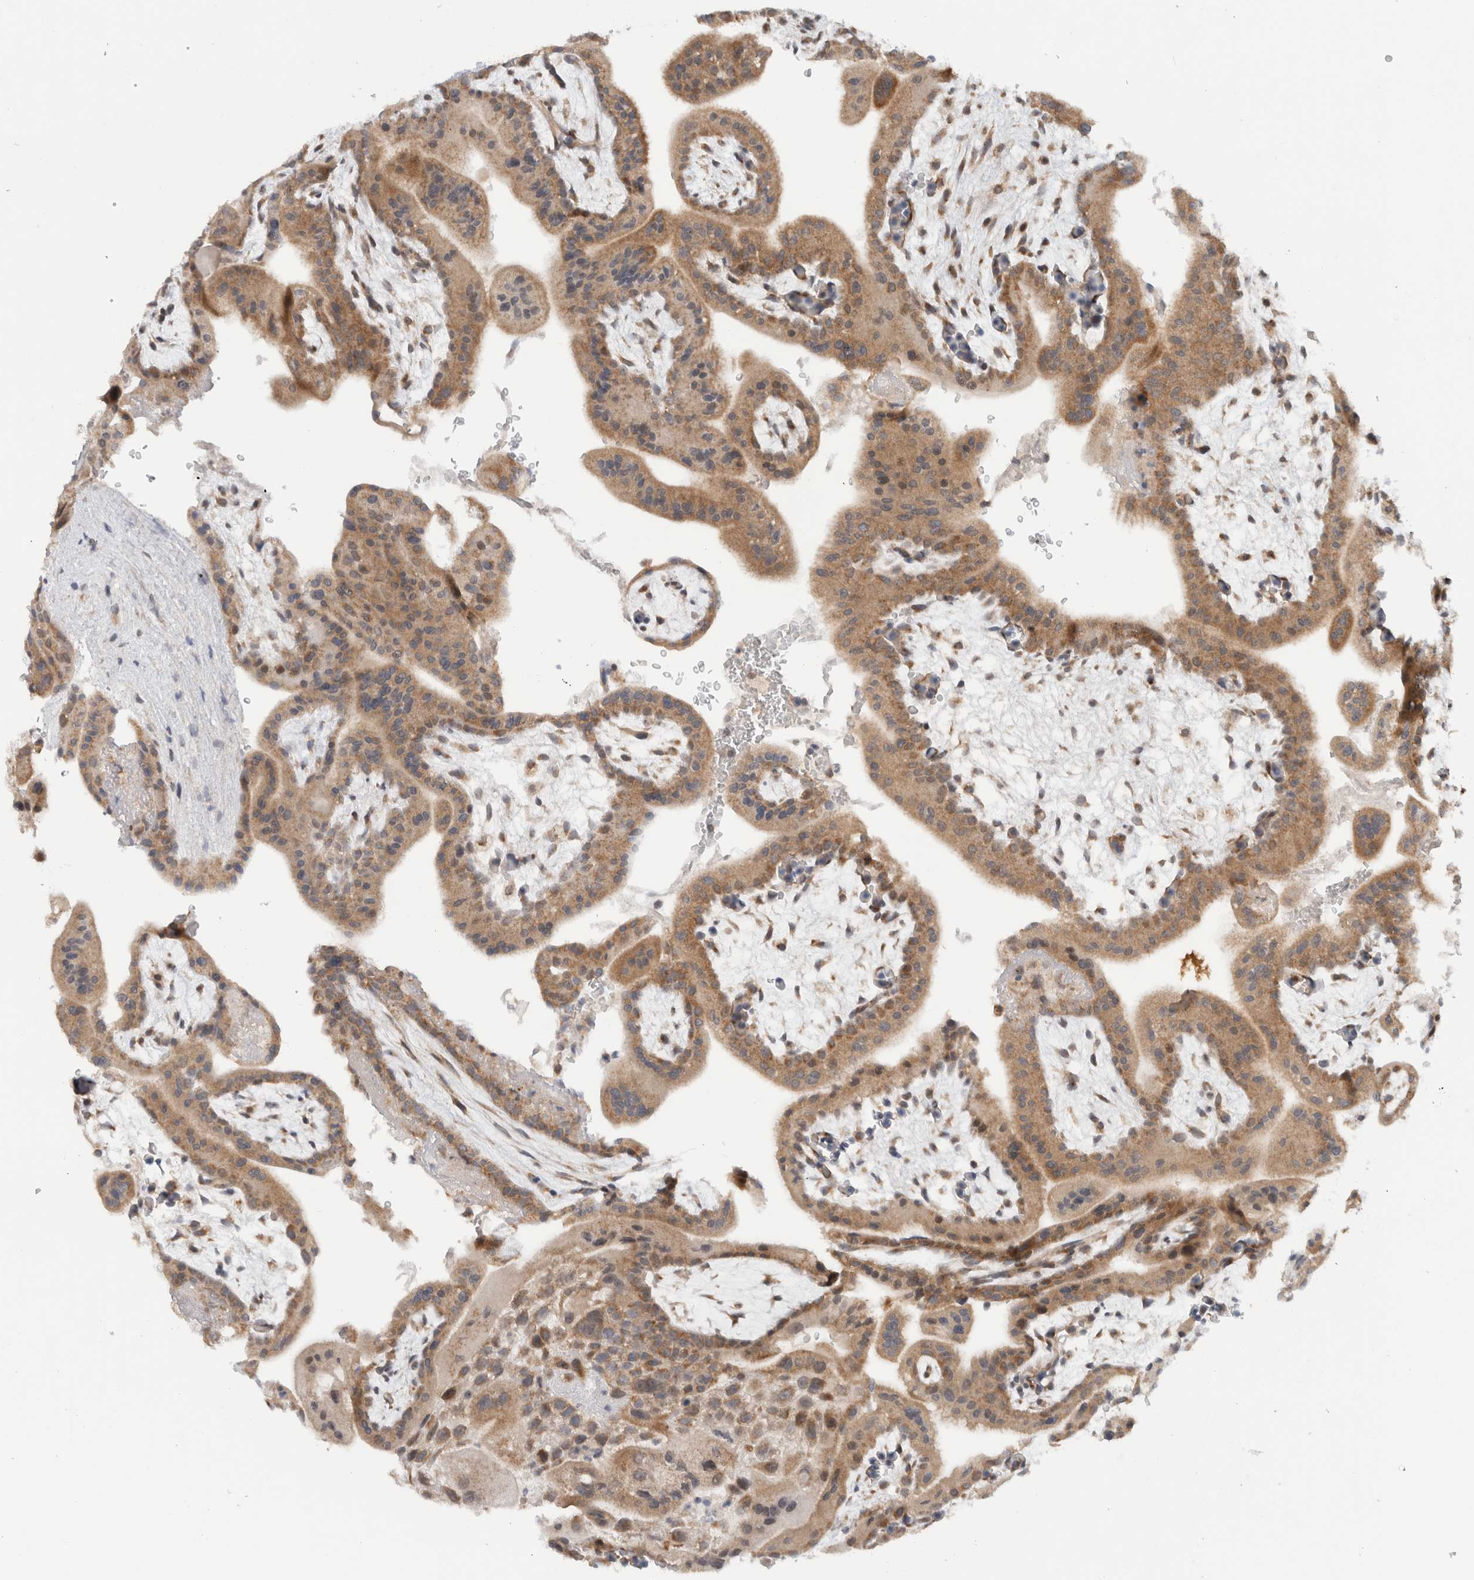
{"staining": {"intensity": "moderate", "quantity": ">75%", "location": "cytoplasmic/membranous"}, "tissue": "placenta", "cell_type": "Decidual cells", "image_type": "normal", "snomed": [{"axis": "morphology", "description": "Normal tissue, NOS"}, {"axis": "topography", "description": "Placenta"}], "caption": "Protein staining of benign placenta exhibits moderate cytoplasmic/membranous staining in about >75% of decidual cells. (Stains: DAB in brown, nuclei in blue, Microscopy: brightfield microscopy at high magnification).", "gene": "CMC2", "patient": {"sex": "female", "age": 35}}